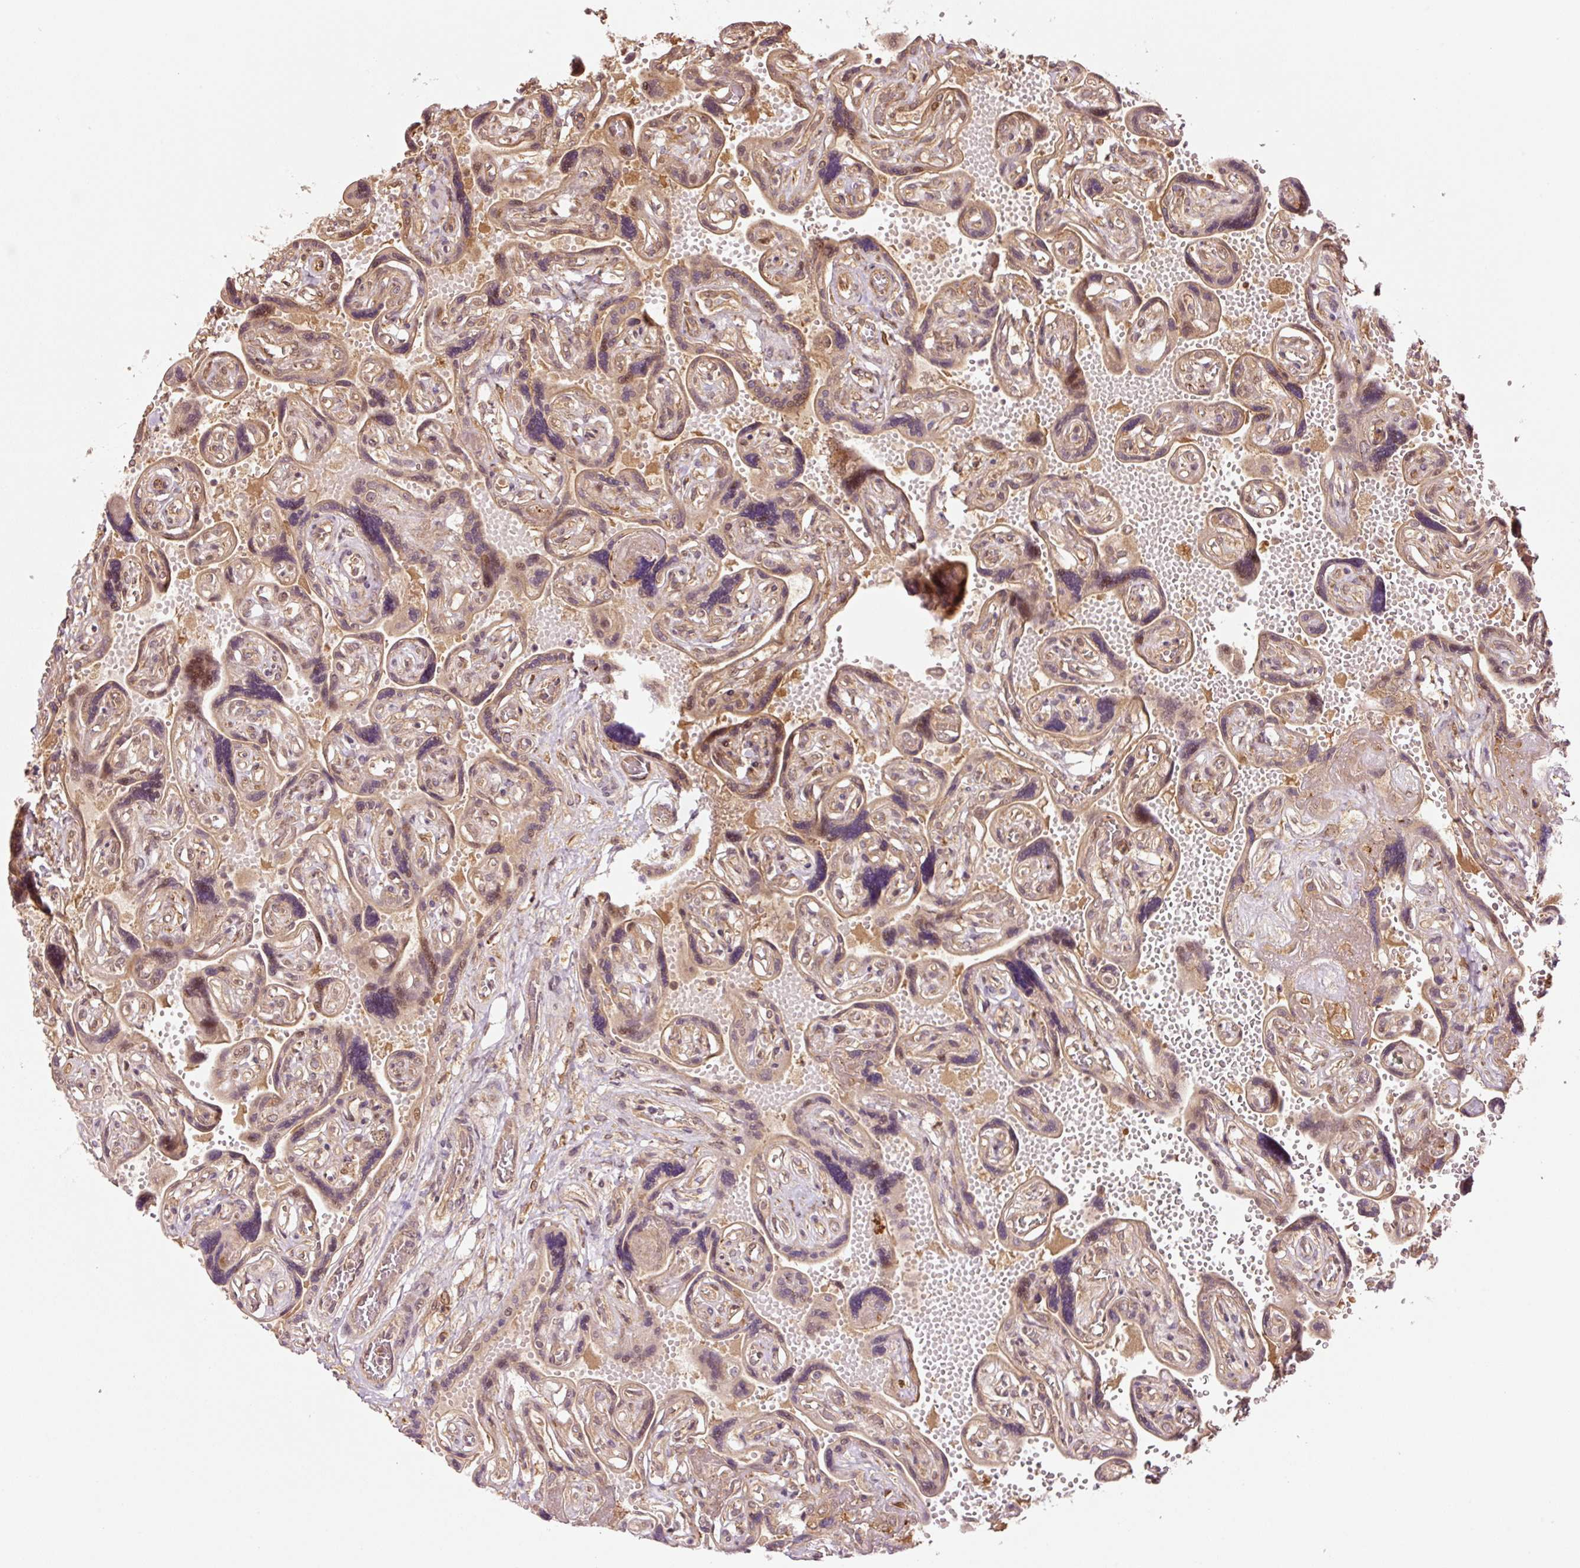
{"staining": {"intensity": "strong", "quantity": "25%-75%", "location": "cytoplasmic/membranous,nuclear"}, "tissue": "placenta", "cell_type": "Trophoblastic cells", "image_type": "normal", "snomed": [{"axis": "morphology", "description": "Normal tissue, NOS"}, {"axis": "topography", "description": "Placenta"}], "caption": "DAB immunohistochemical staining of benign placenta reveals strong cytoplasmic/membranous,nuclear protein staining in approximately 25%-75% of trophoblastic cells.", "gene": "OXER1", "patient": {"sex": "female", "age": 32}}